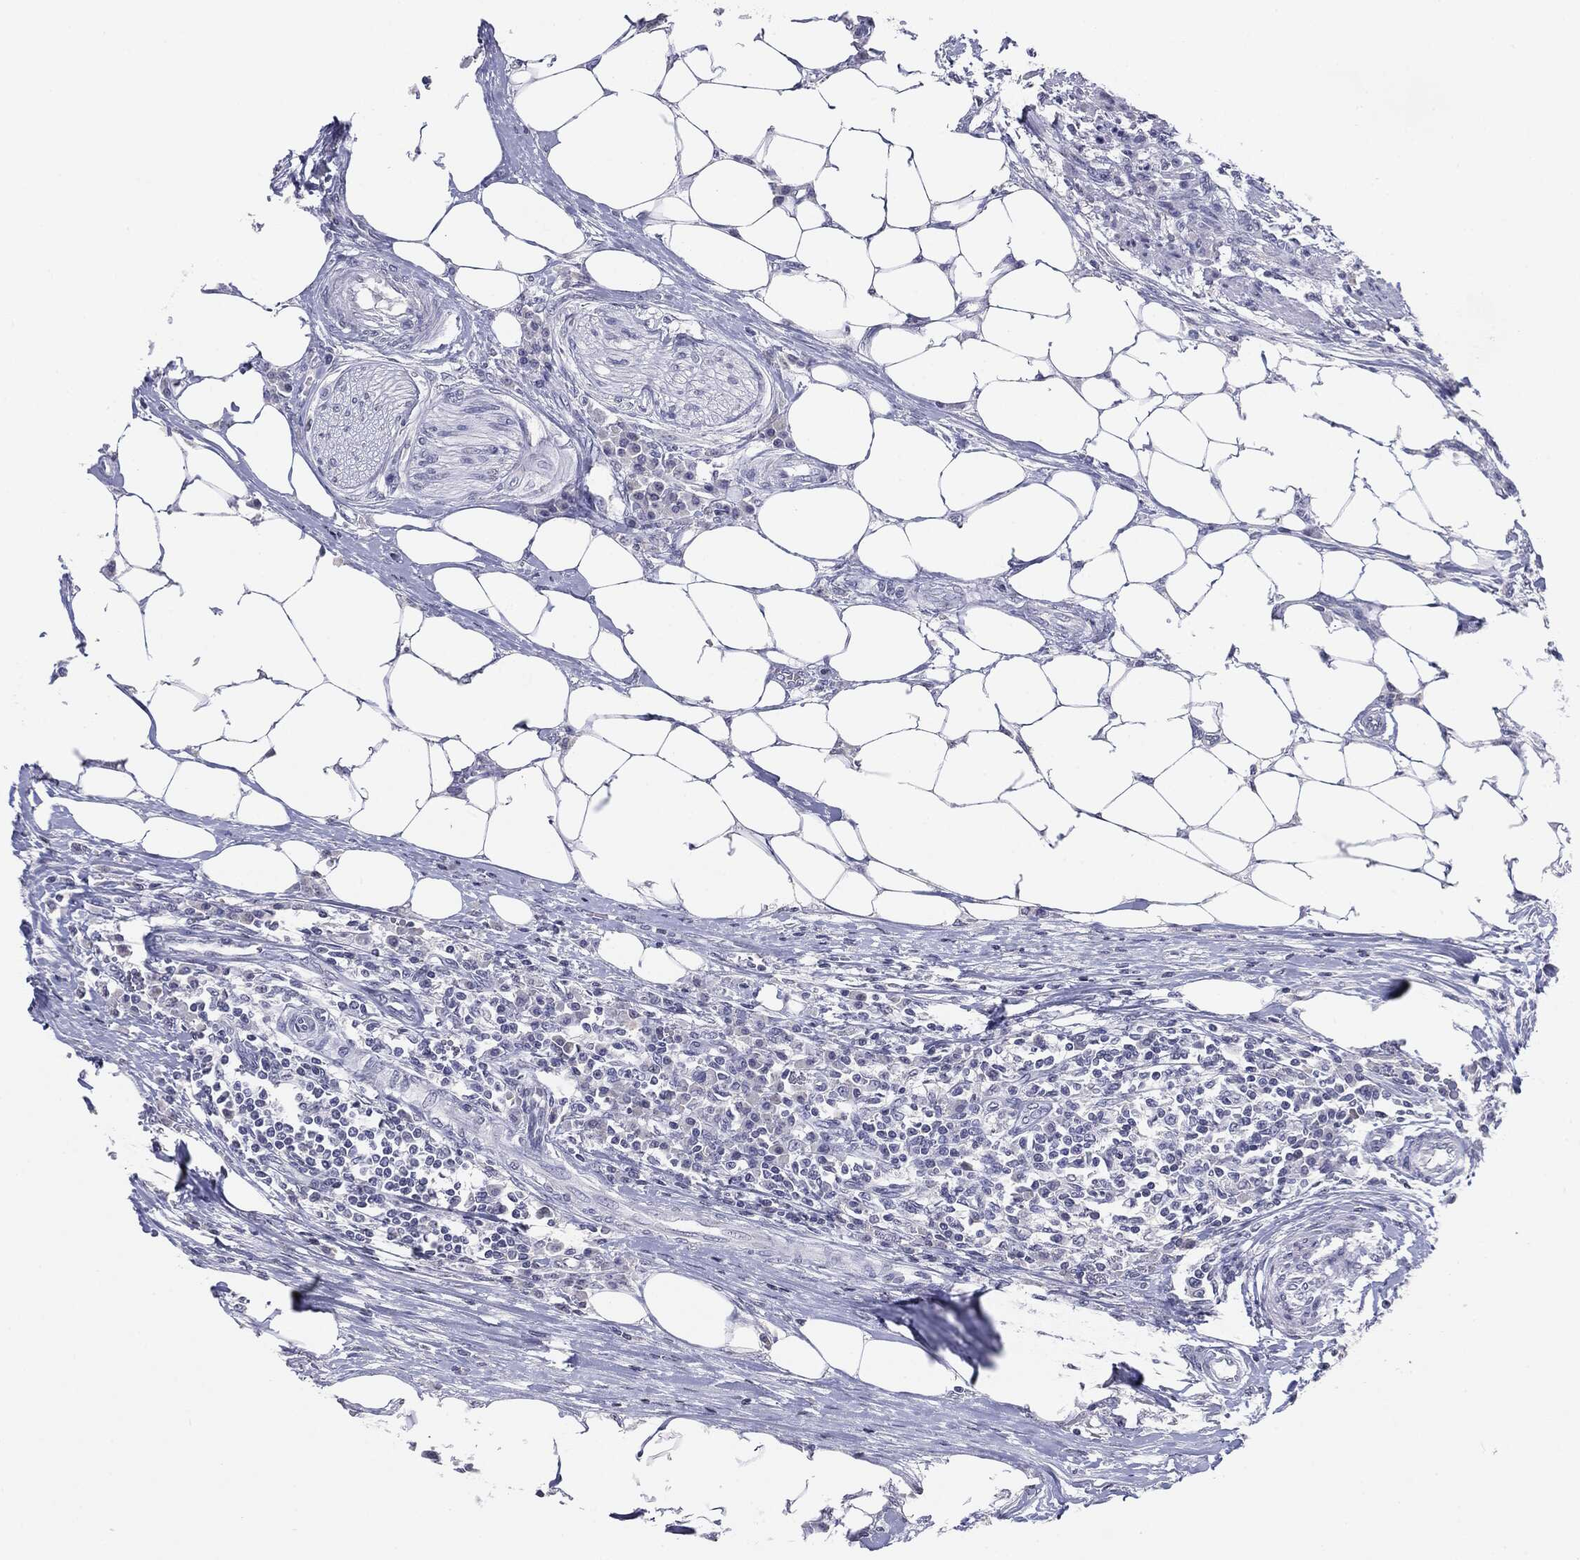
{"staining": {"intensity": "negative", "quantity": "none", "location": "none"}, "tissue": "colorectal cancer", "cell_type": "Tumor cells", "image_type": "cancer", "snomed": [{"axis": "morphology", "description": "Adenocarcinoma, NOS"}, {"axis": "topography", "description": "Colon"}], "caption": "The image shows no staining of tumor cells in adenocarcinoma (colorectal). (Stains: DAB immunohistochemistry with hematoxylin counter stain, Microscopy: brightfield microscopy at high magnification).", "gene": "SERPINB4", "patient": {"sex": "male", "age": 71}}